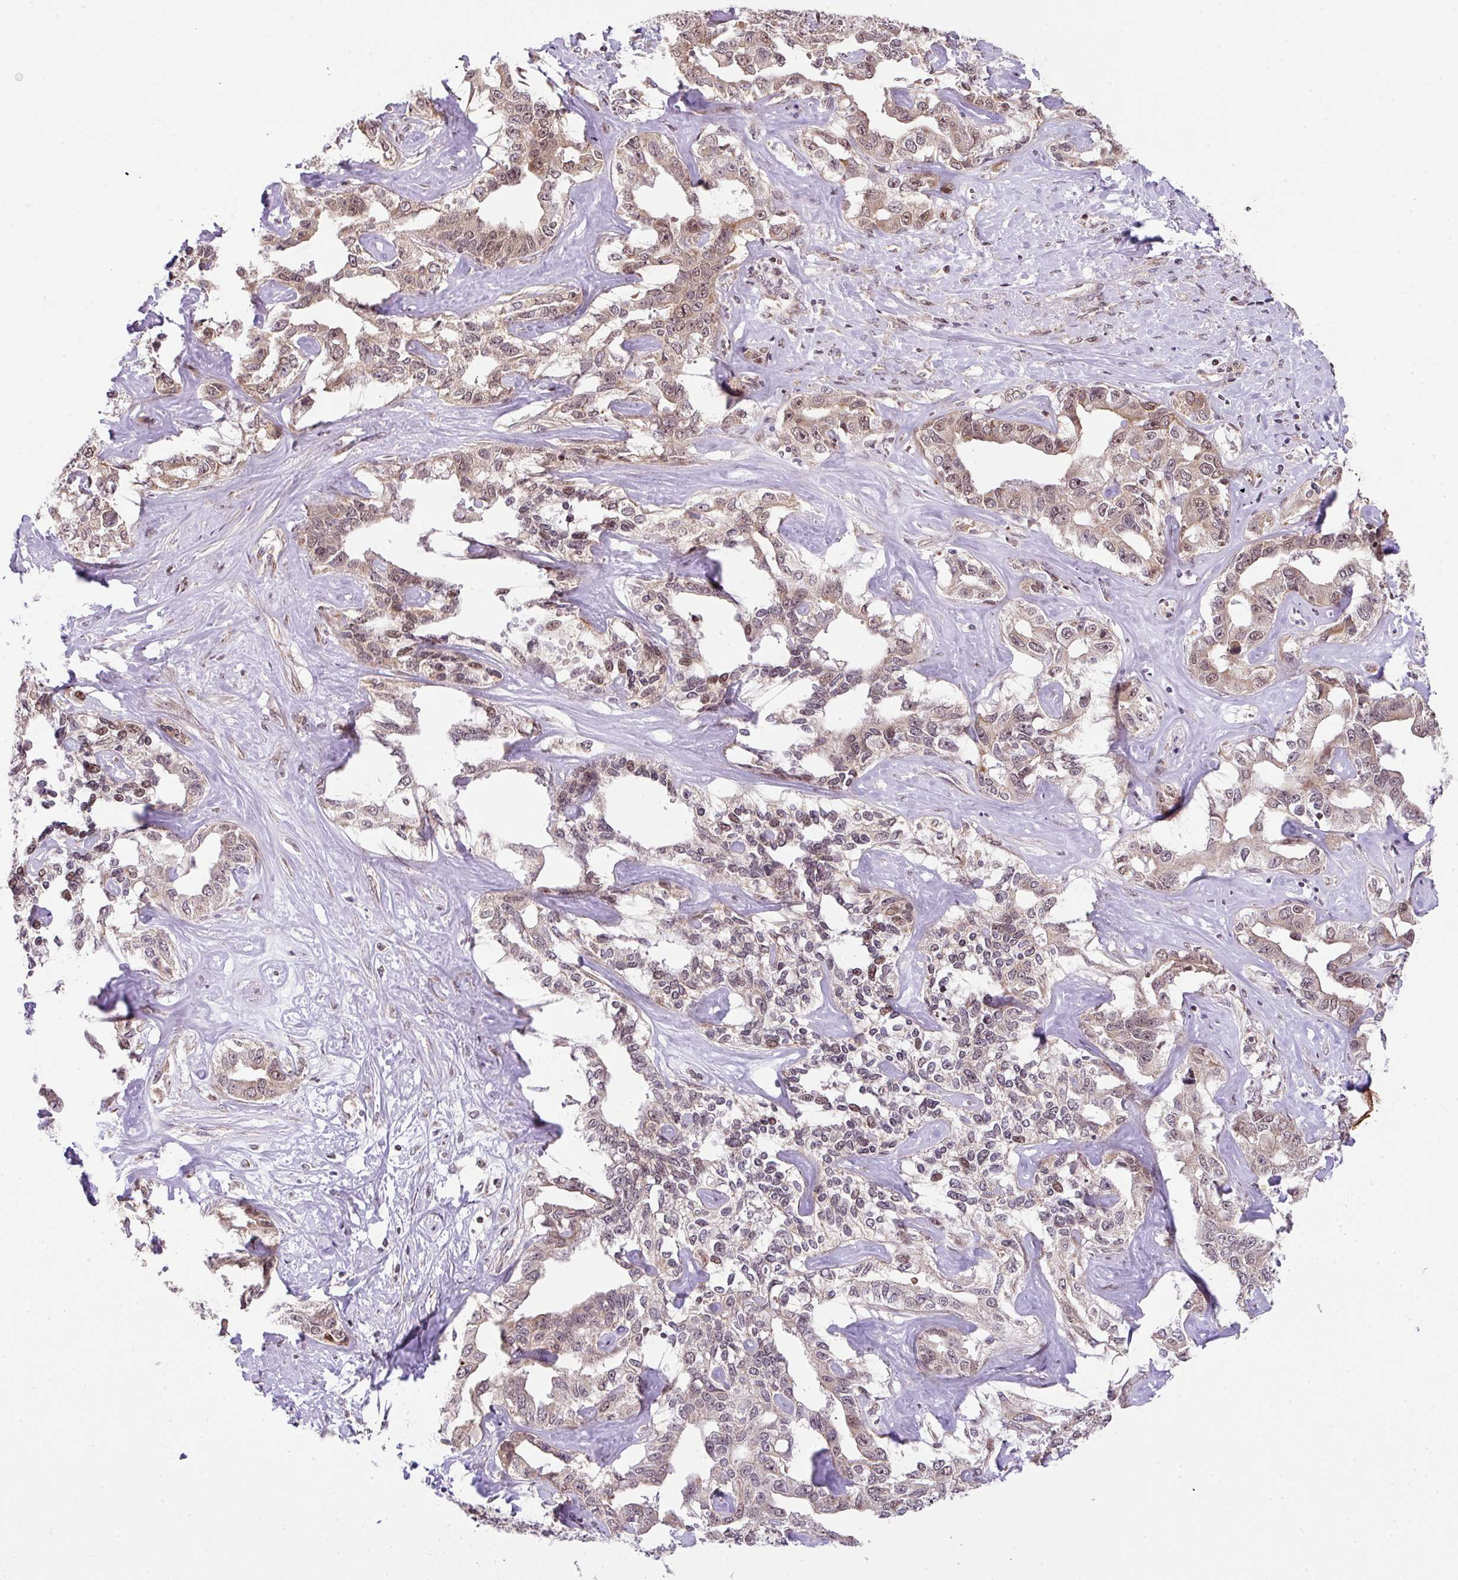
{"staining": {"intensity": "moderate", "quantity": "25%-75%", "location": "nuclear"}, "tissue": "liver cancer", "cell_type": "Tumor cells", "image_type": "cancer", "snomed": [{"axis": "morphology", "description": "Cholangiocarcinoma"}, {"axis": "topography", "description": "Liver"}], "caption": "An immunohistochemistry image of tumor tissue is shown. Protein staining in brown highlights moderate nuclear positivity in liver cancer (cholangiocarcinoma) within tumor cells.", "gene": "PLK1", "patient": {"sex": "male", "age": 59}}